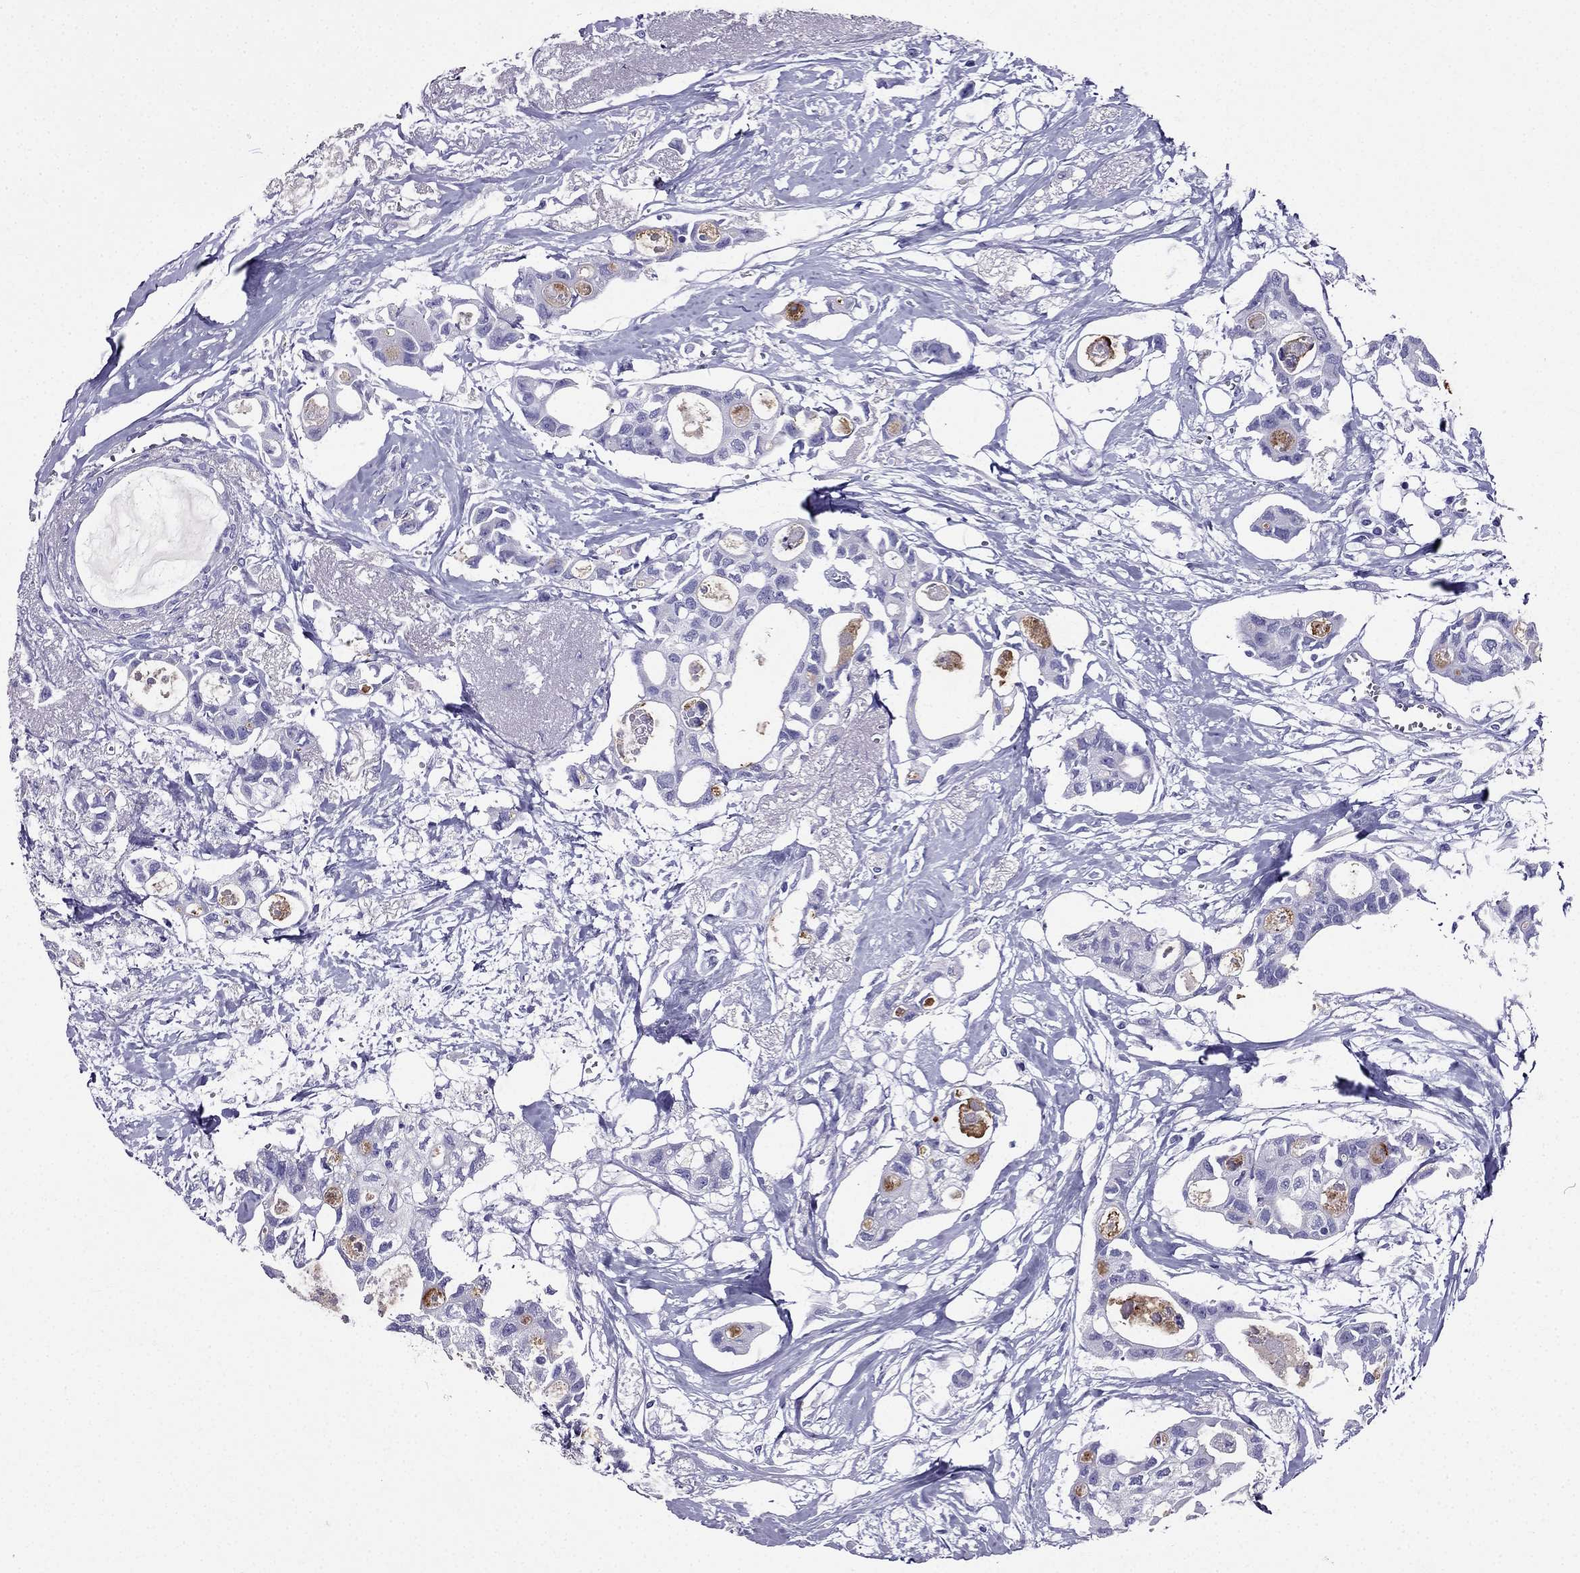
{"staining": {"intensity": "negative", "quantity": "none", "location": "none"}, "tissue": "breast cancer", "cell_type": "Tumor cells", "image_type": "cancer", "snomed": [{"axis": "morphology", "description": "Duct carcinoma"}, {"axis": "topography", "description": "Breast"}], "caption": "There is no significant expression in tumor cells of breast cancer.", "gene": "ZNF541", "patient": {"sex": "female", "age": 83}}